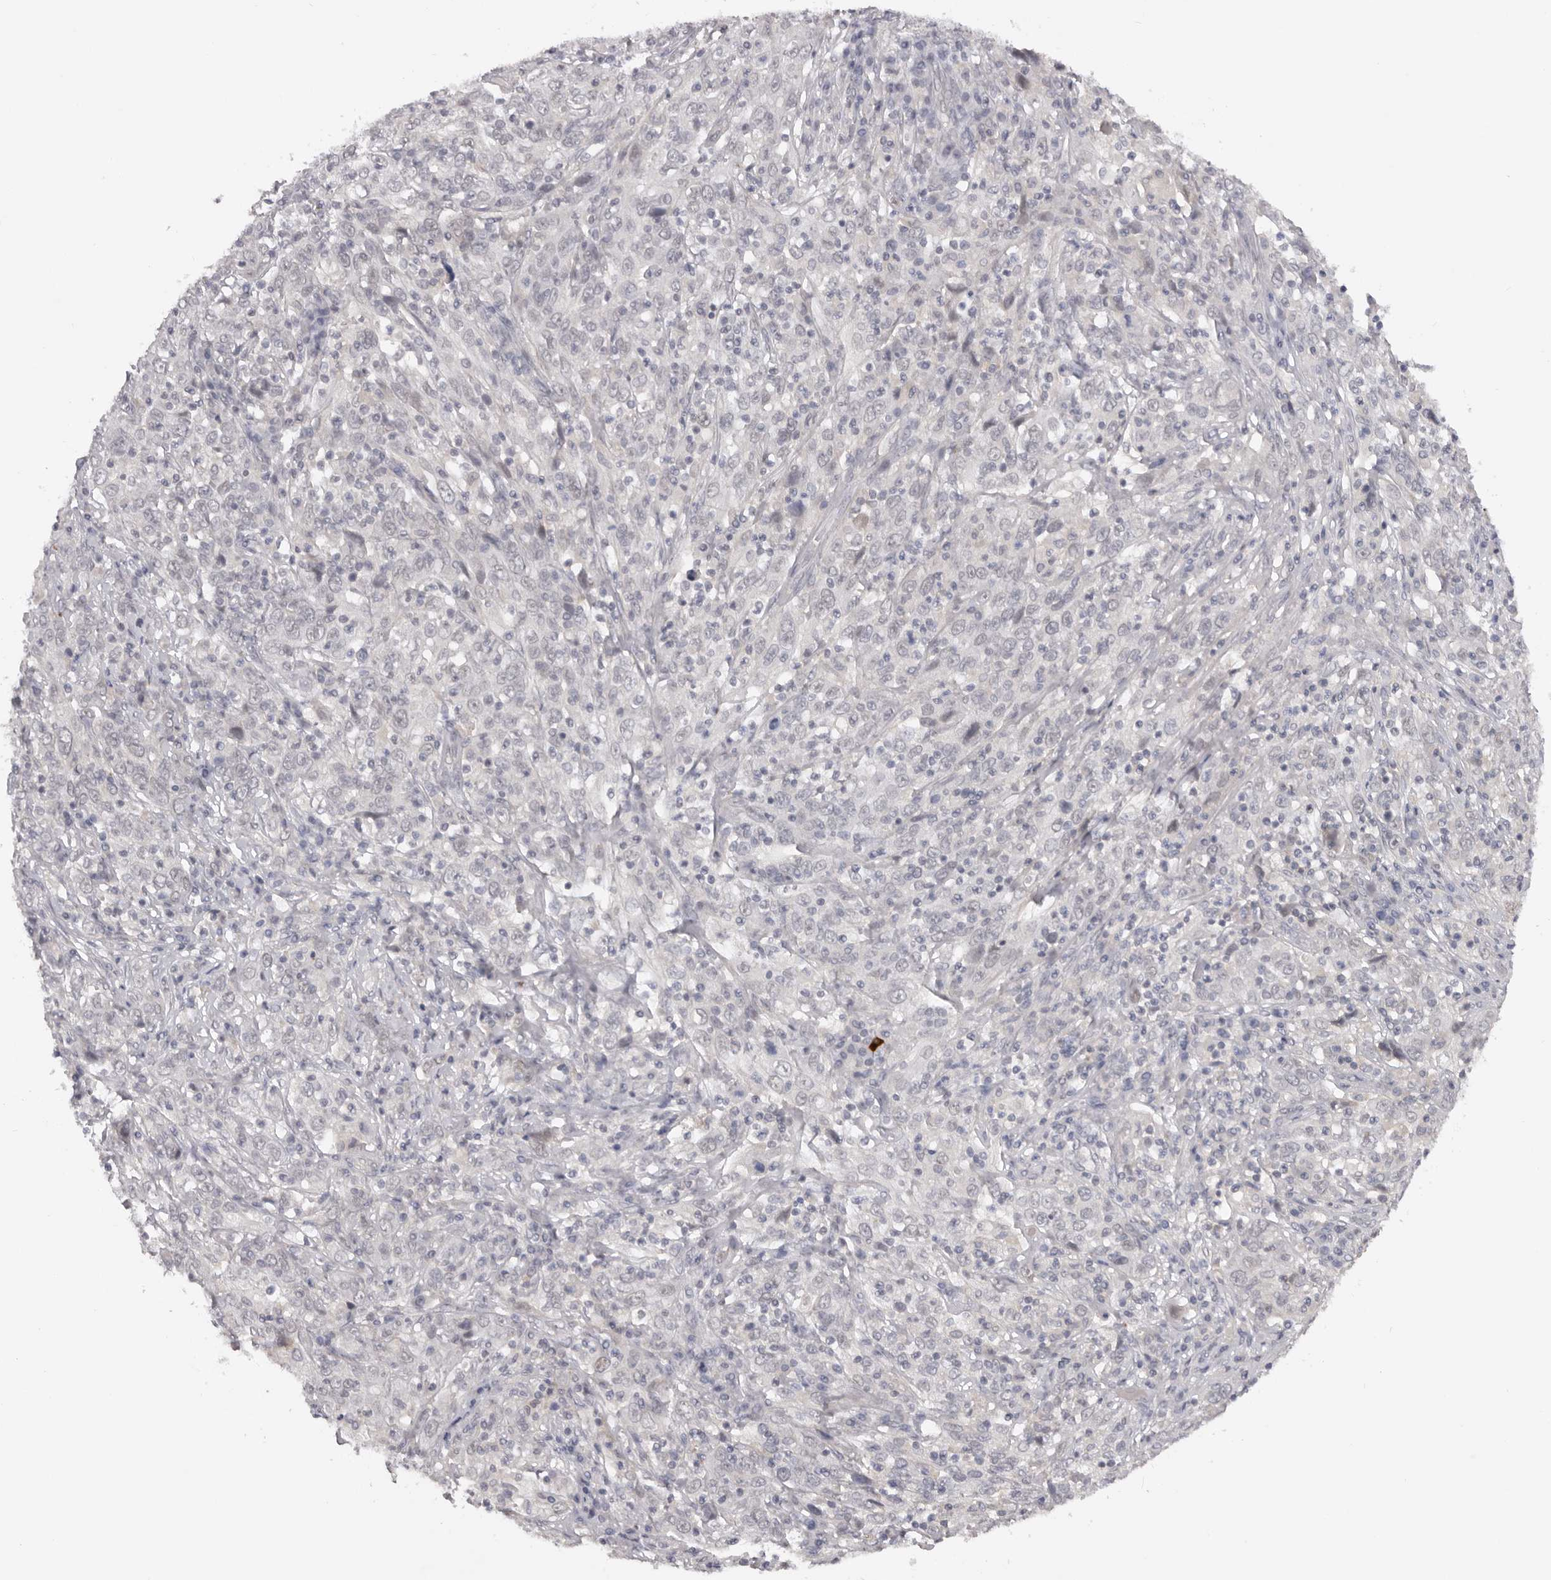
{"staining": {"intensity": "negative", "quantity": "none", "location": "none"}, "tissue": "cervical cancer", "cell_type": "Tumor cells", "image_type": "cancer", "snomed": [{"axis": "morphology", "description": "Squamous cell carcinoma, NOS"}, {"axis": "topography", "description": "Cervix"}], "caption": "The photomicrograph shows no staining of tumor cells in squamous cell carcinoma (cervical).", "gene": "TNR", "patient": {"sex": "female", "age": 46}}